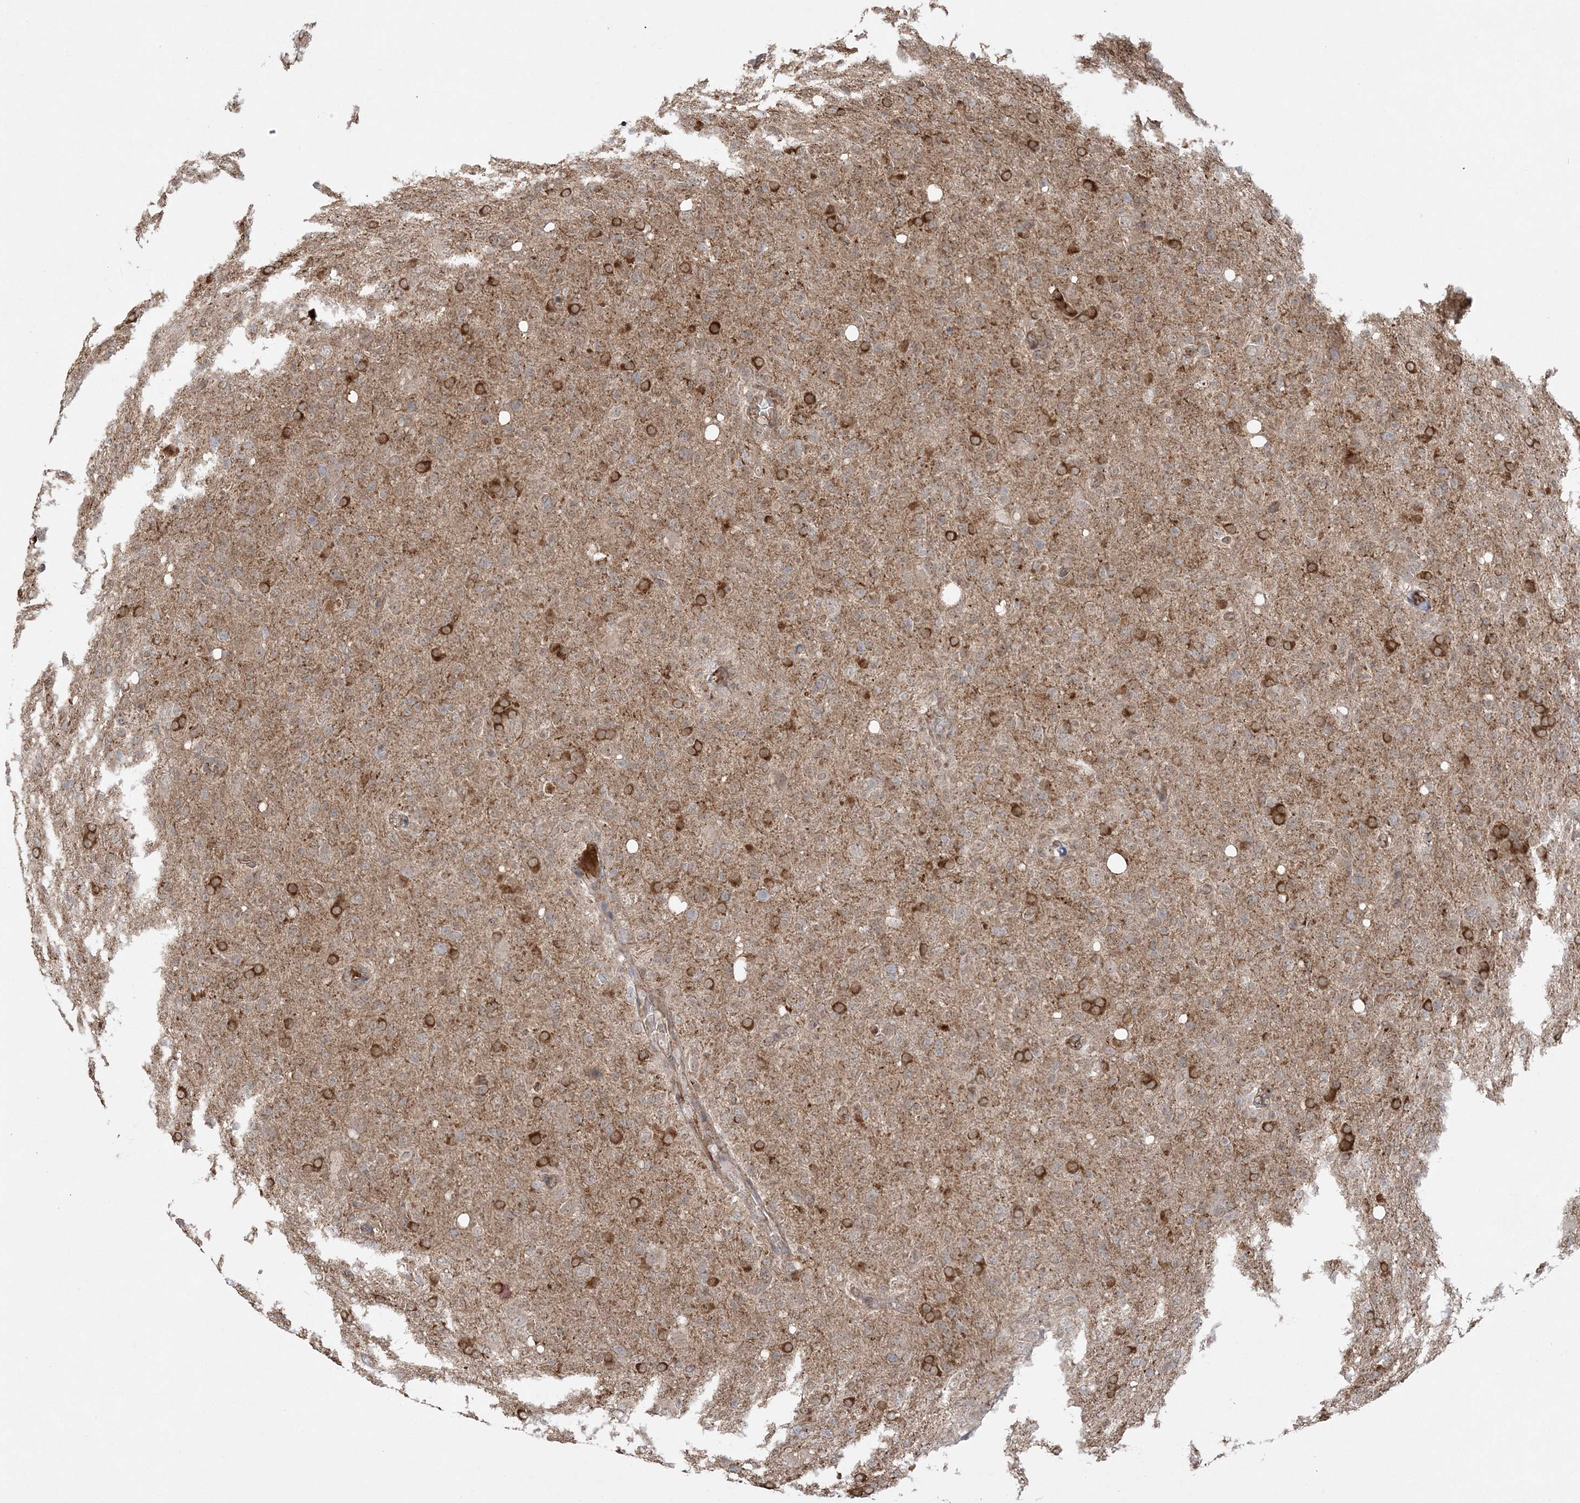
{"staining": {"intensity": "strong", "quantity": "<25%", "location": "cytoplasmic/membranous"}, "tissue": "glioma", "cell_type": "Tumor cells", "image_type": "cancer", "snomed": [{"axis": "morphology", "description": "Glioma, malignant, High grade"}, {"axis": "topography", "description": "Brain"}], "caption": "Immunohistochemical staining of high-grade glioma (malignant) reveals medium levels of strong cytoplasmic/membranous protein expression in about <25% of tumor cells.", "gene": "SCLT1", "patient": {"sex": "female", "age": 57}}